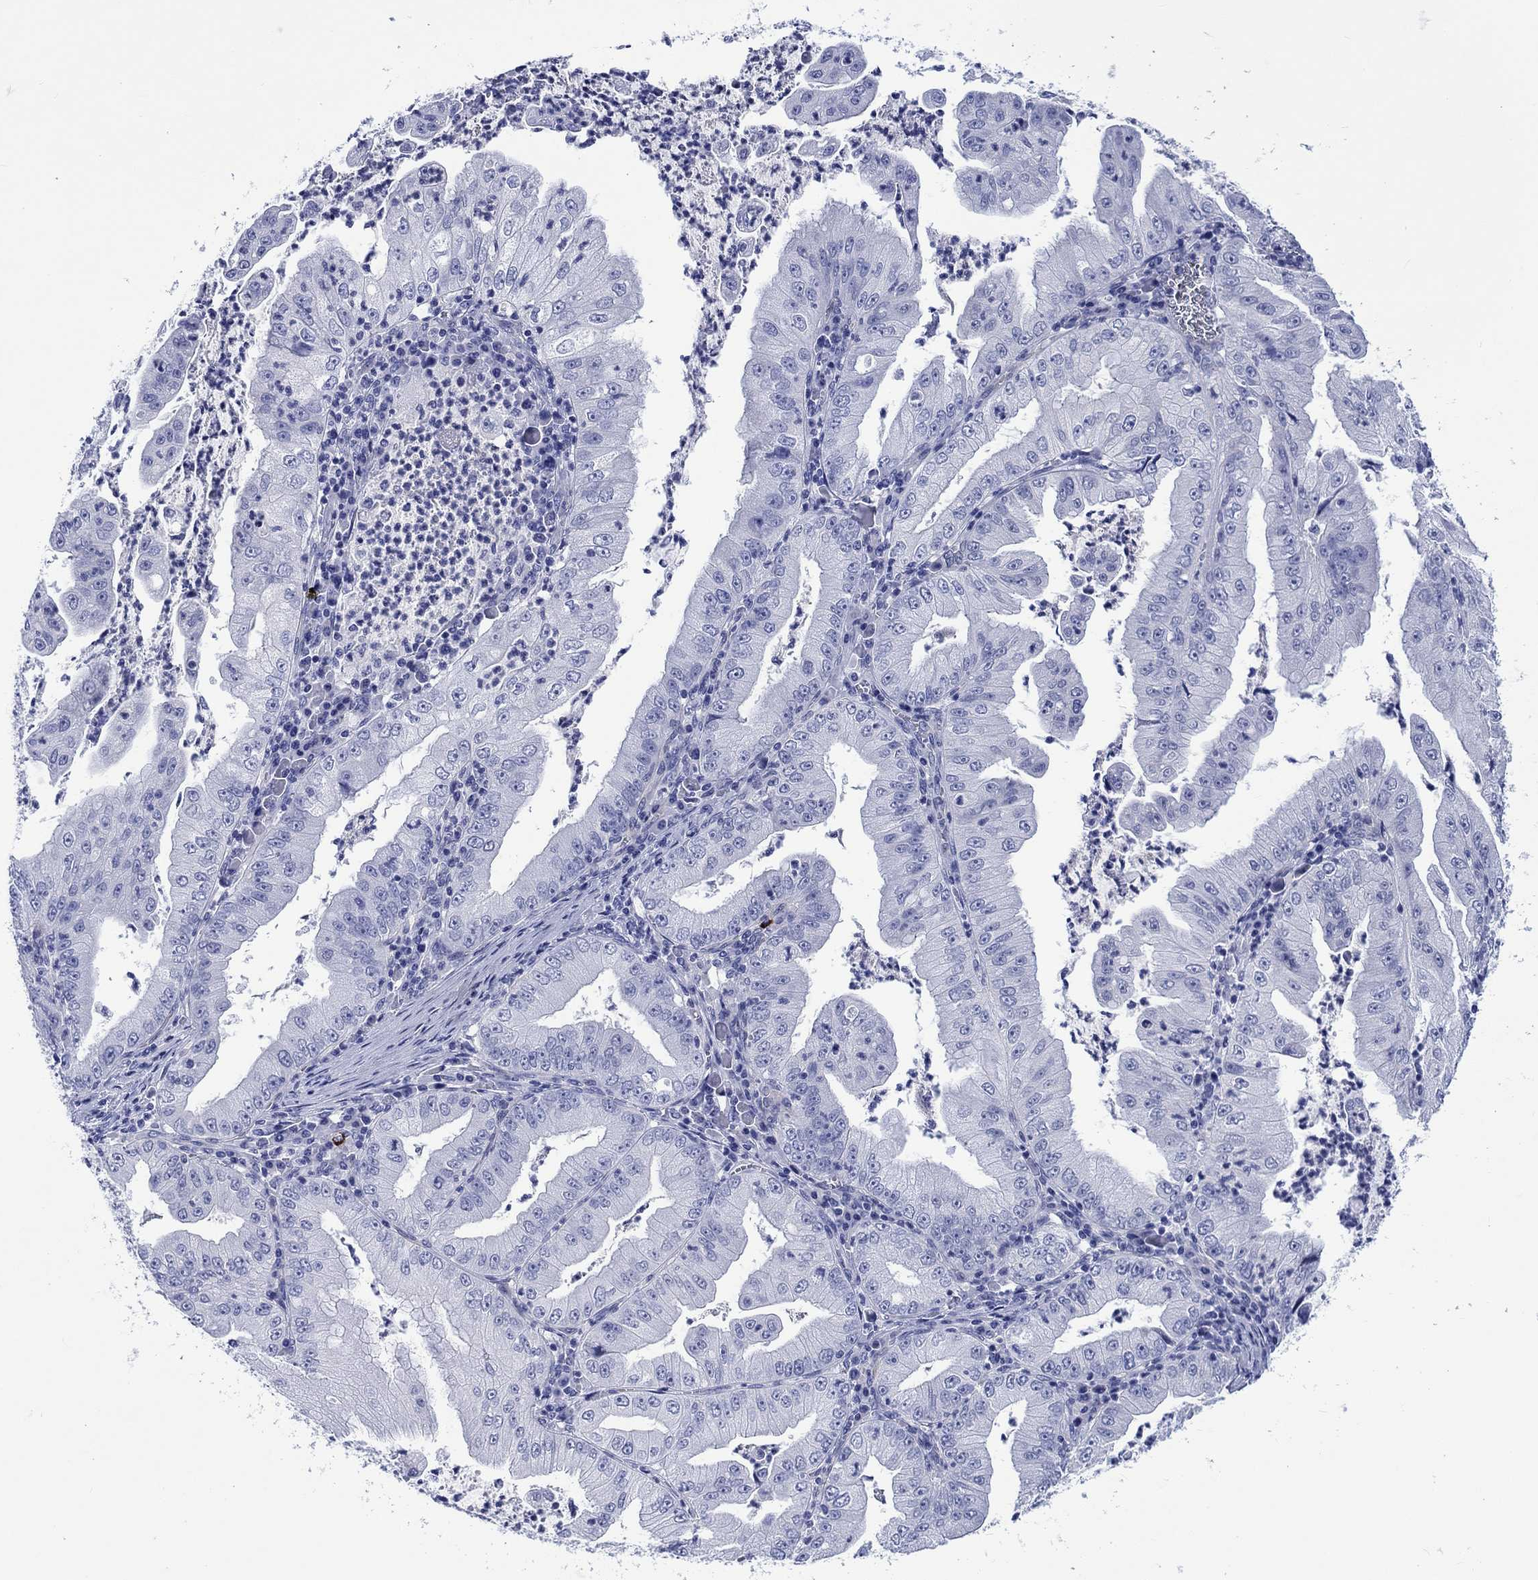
{"staining": {"intensity": "negative", "quantity": "none", "location": "none"}, "tissue": "stomach cancer", "cell_type": "Tumor cells", "image_type": "cancer", "snomed": [{"axis": "morphology", "description": "Adenocarcinoma, NOS"}, {"axis": "topography", "description": "Stomach"}], "caption": "This micrograph is of stomach cancer (adenocarcinoma) stained with immunohistochemistry (IHC) to label a protein in brown with the nuclei are counter-stained blue. There is no positivity in tumor cells. The staining was performed using DAB to visualize the protein expression in brown, while the nuclei were stained in blue with hematoxylin (Magnification: 20x).", "gene": "CACNG3", "patient": {"sex": "male", "age": 76}}